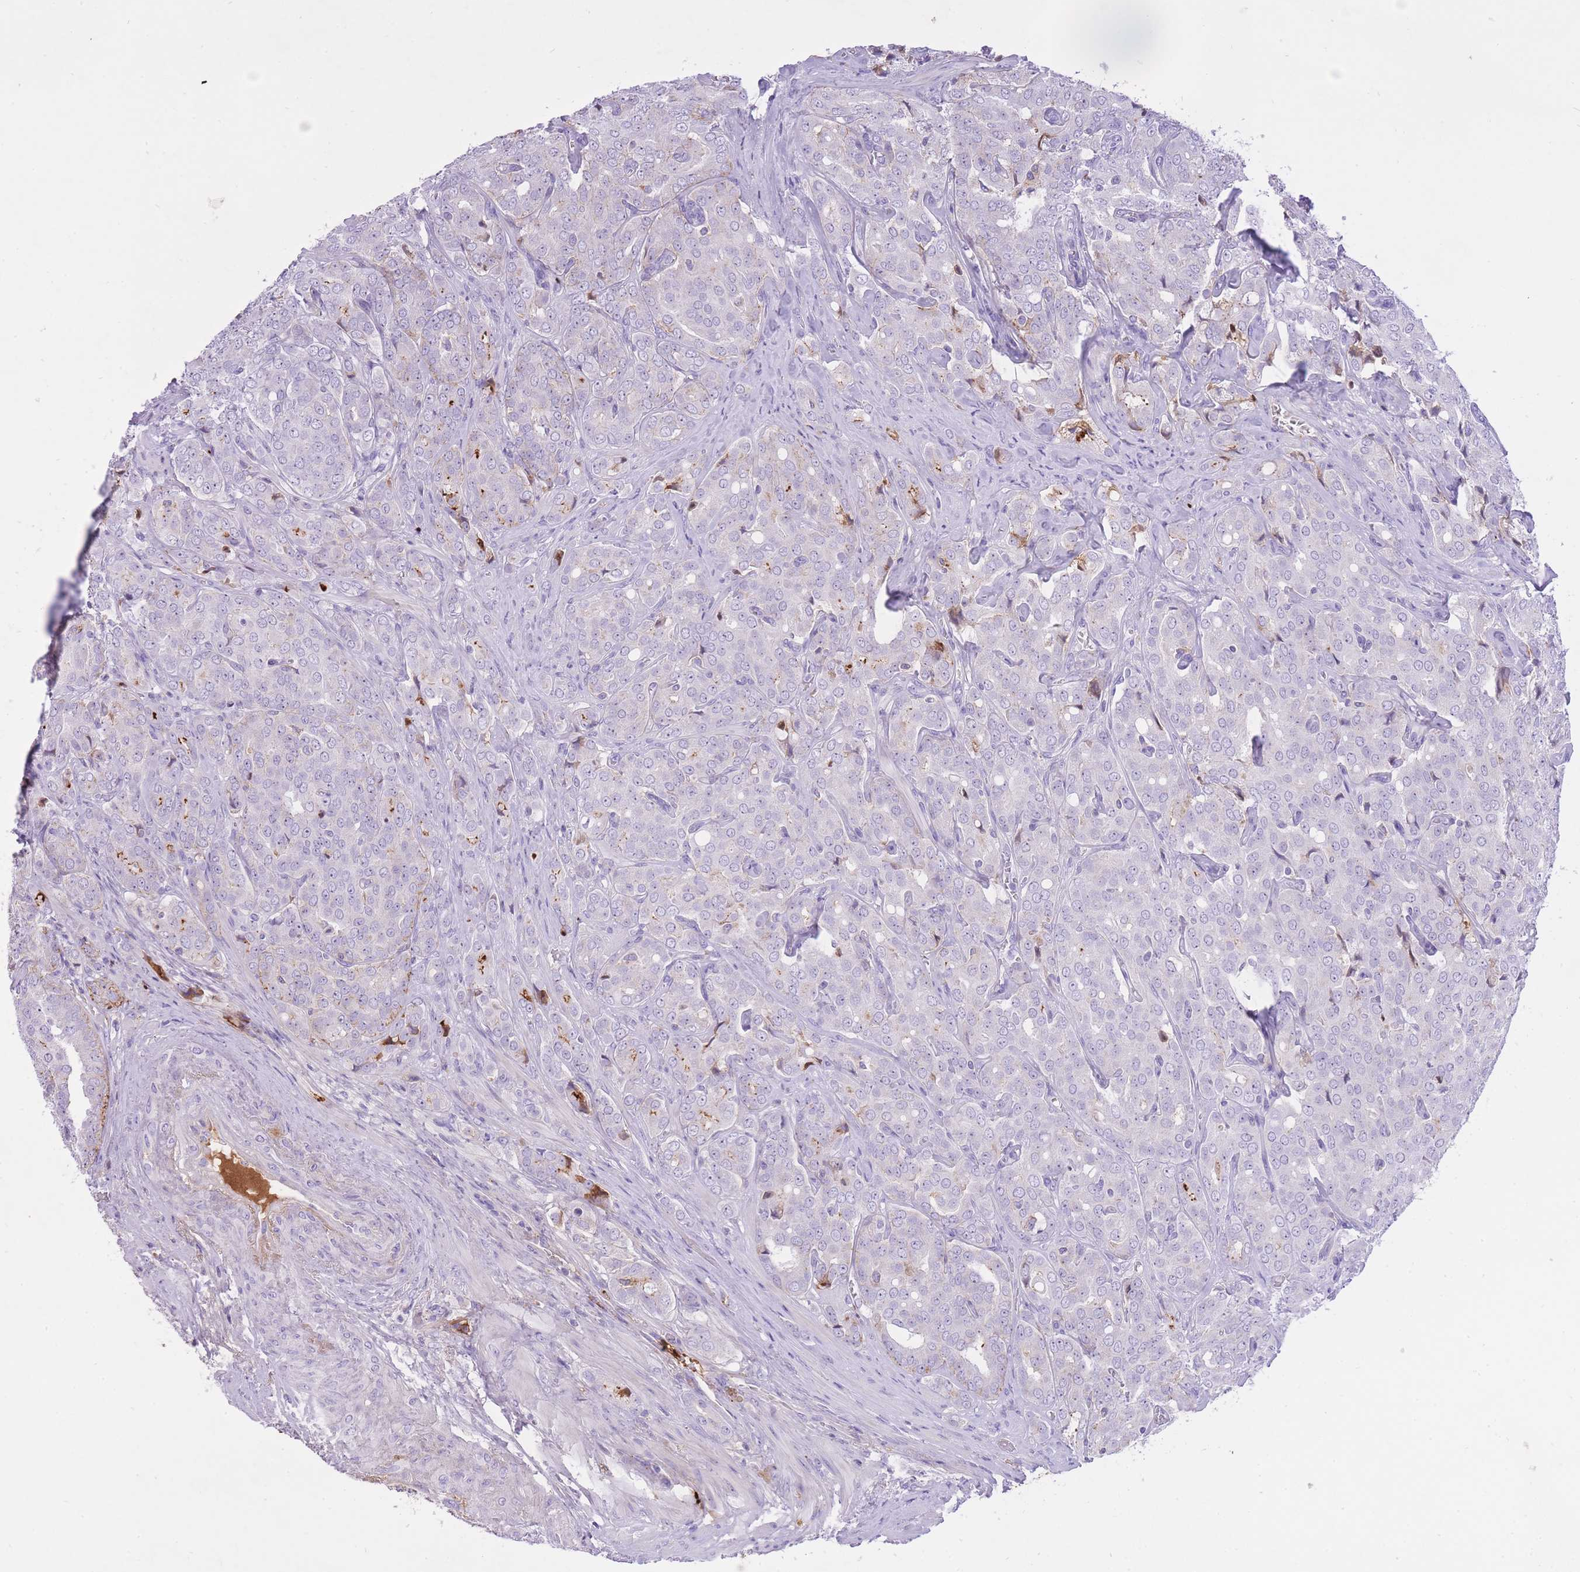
{"staining": {"intensity": "negative", "quantity": "none", "location": "none"}, "tissue": "prostate cancer", "cell_type": "Tumor cells", "image_type": "cancer", "snomed": [{"axis": "morphology", "description": "Adenocarcinoma, High grade"}, {"axis": "topography", "description": "Prostate"}], "caption": "There is no significant staining in tumor cells of prostate cancer.", "gene": "HRG", "patient": {"sex": "male", "age": 68}}